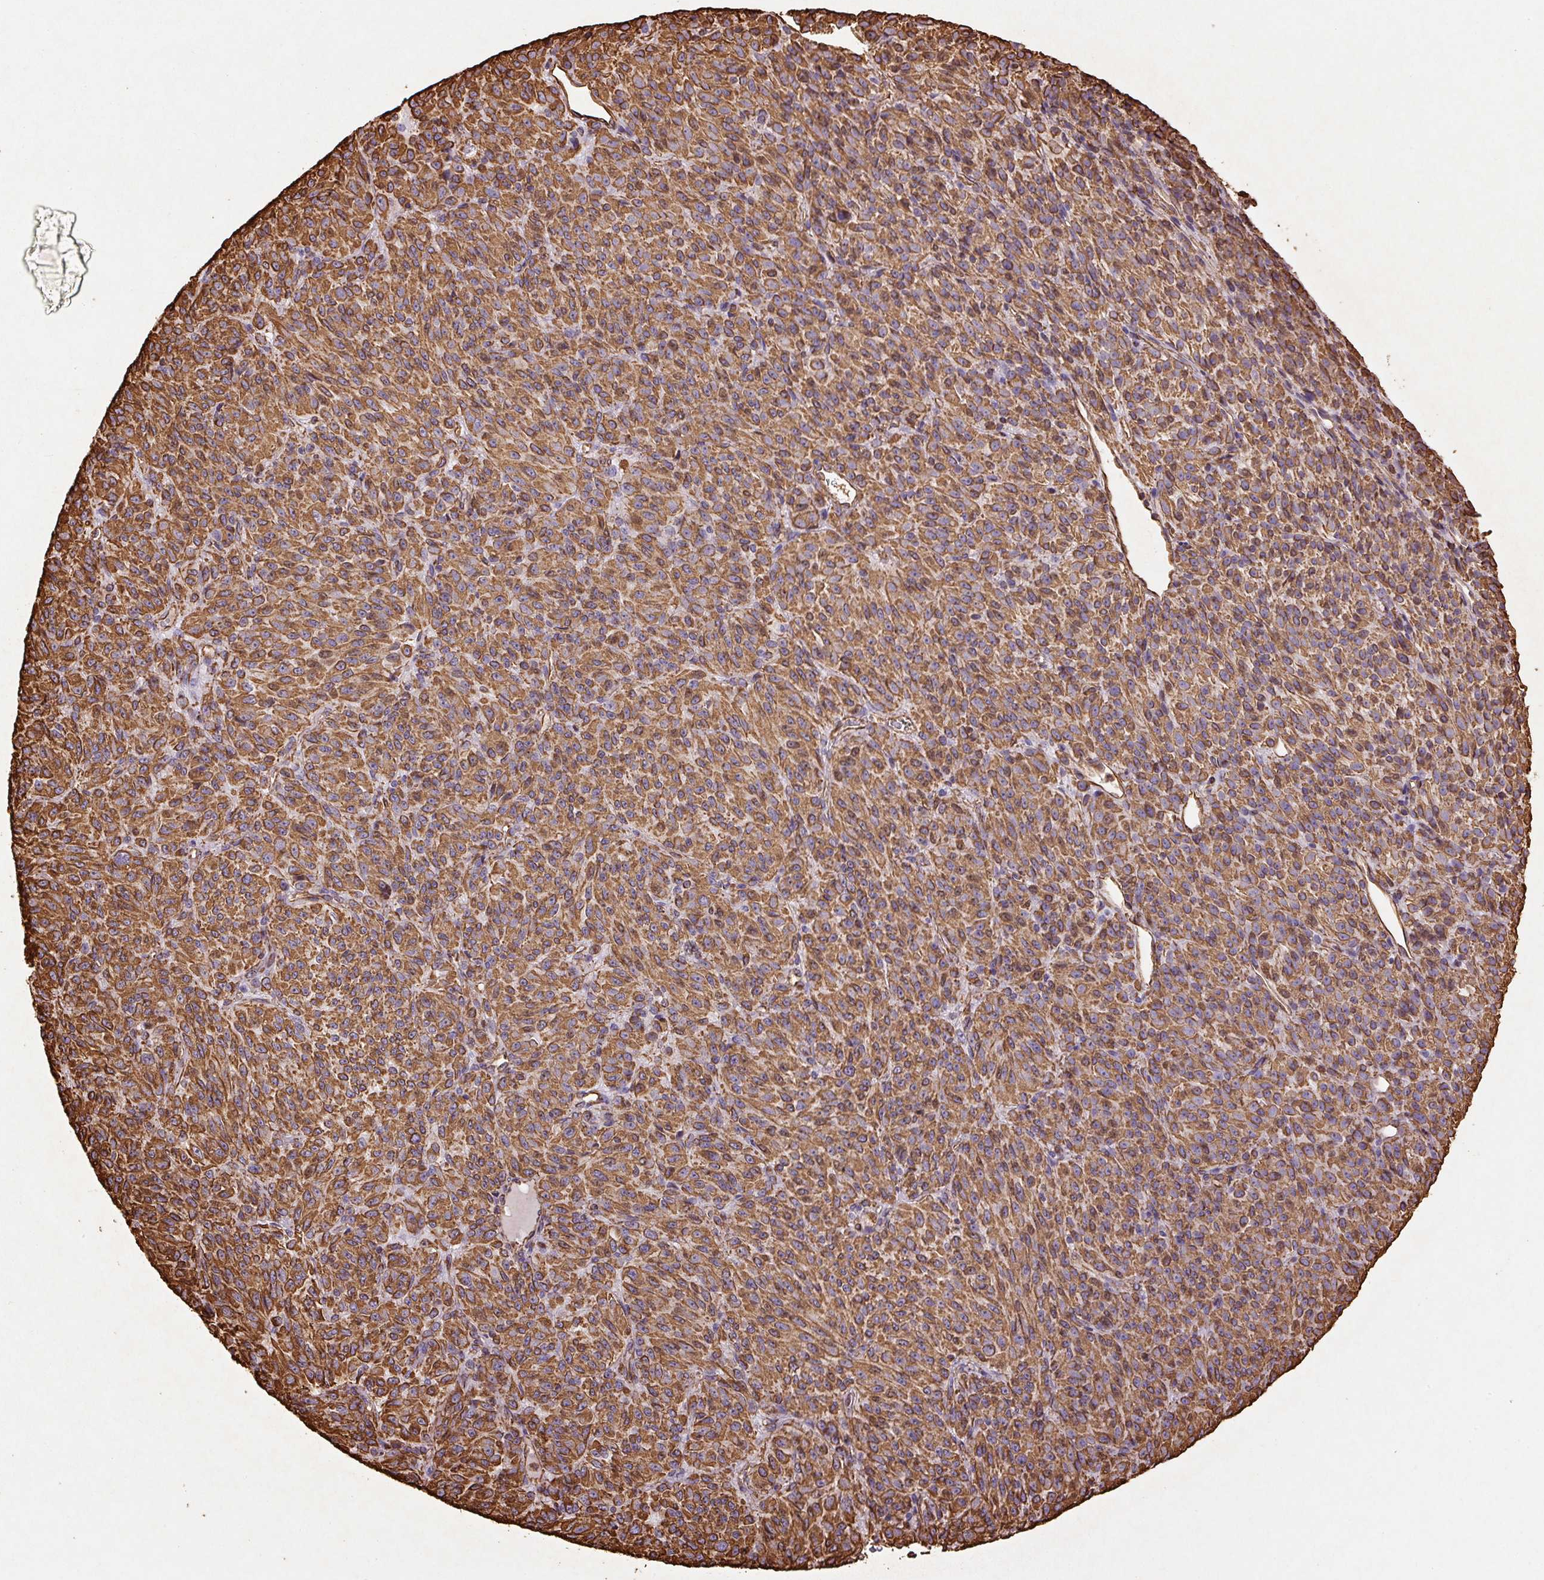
{"staining": {"intensity": "moderate", "quantity": ">75%", "location": "cytoplasmic/membranous"}, "tissue": "melanoma", "cell_type": "Tumor cells", "image_type": "cancer", "snomed": [{"axis": "morphology", "description": "Malignant melanoma, Metastatic site"}, {"axis": "topography", "description": "Brain"}], "caption": "The immunohistochemical stain shows moderate cytoplasmic/membranous expression in tumor cells of melanoma tissue. The staining was performed using DAB (3,3'-diaminobenzidine) to visualize the protein expression in brown, while the nuclei were stained in blue with hematoxylin (Magnification: 20x).", "gene": "VIM", "patient": {"sex": "female", "age": 56}}